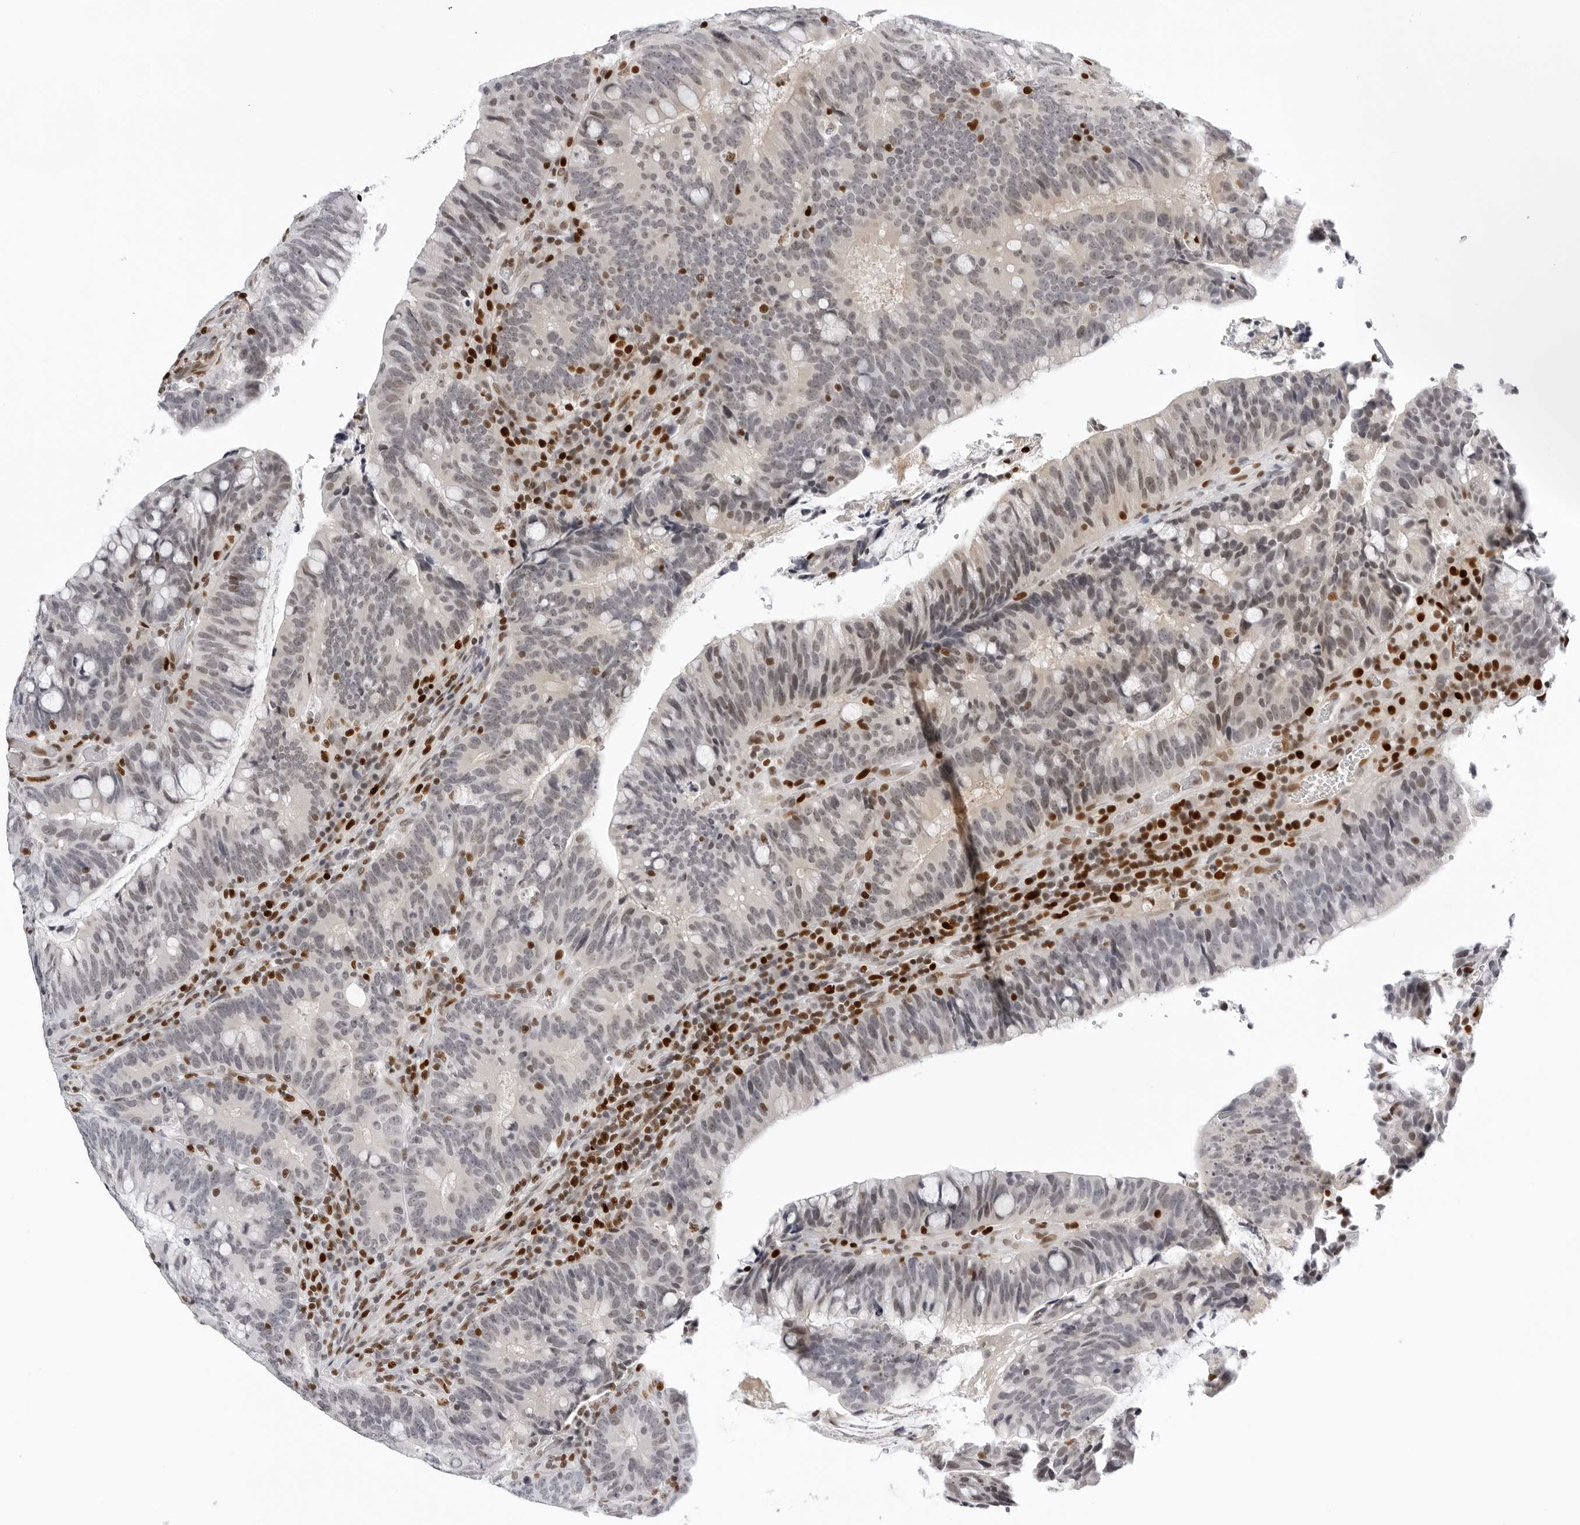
{"staining": {"intensity": "weak", "quantity": "25%-75%", "location": "nuclear"}, "tissue": "colorectal cancer", "cell_type": "Tumor cells", "image_type": "cancer", "snomed": [{"axis": "morphology", "description": "Adenocarcinoma, NOS"}, {"axis": "topography", "description": "Colon"}], "caption": "A brown stain labels weak nuclear positivity of a protein in human colorectal adenocarcinoma tumor cells.", "gene": "OGG1", "patient": {"sex": "female", "age": 66}}